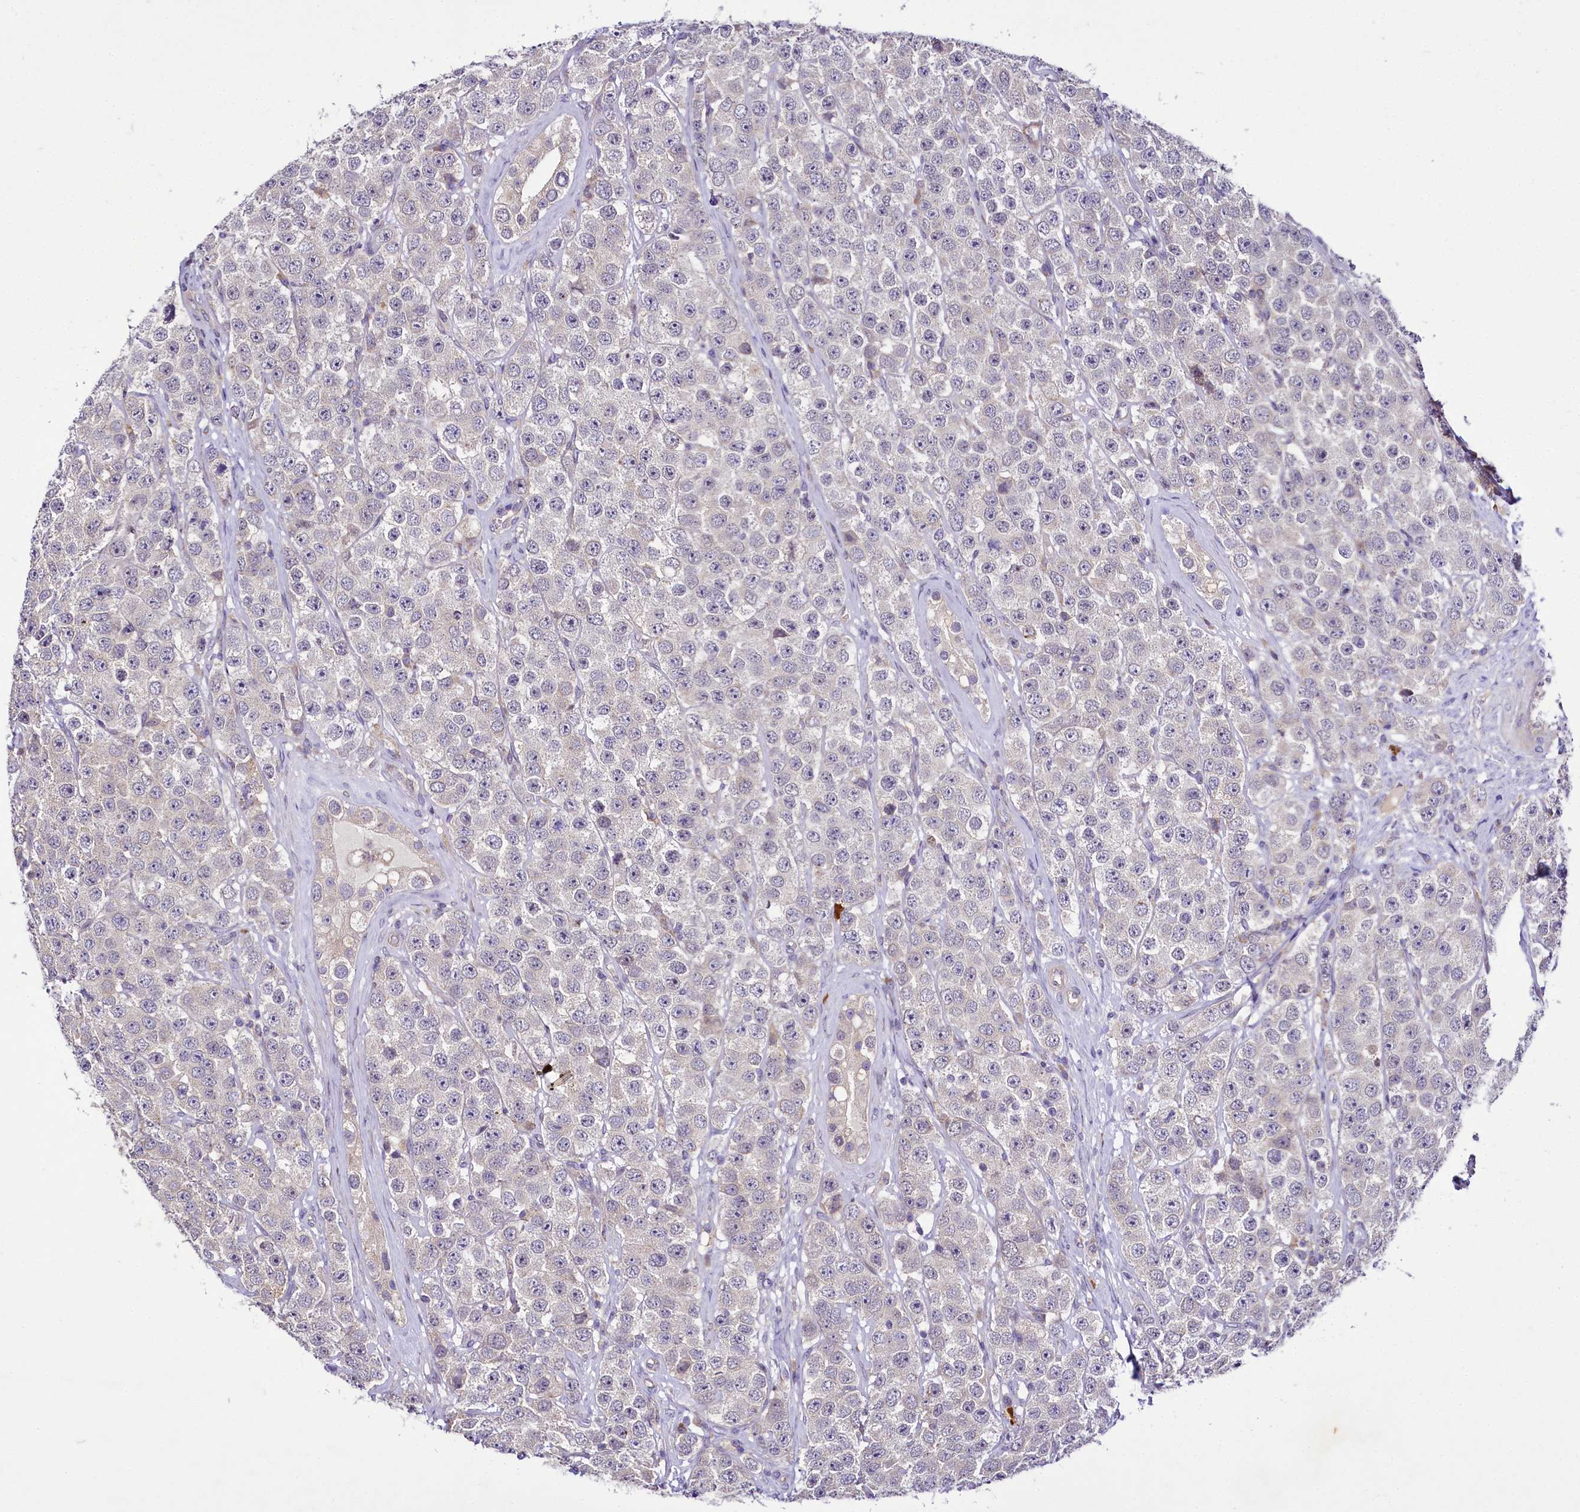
{"staining": {"intensity": "negative", "quantity": "none", "location": "none"}, "tissue": "testis cancer", "cell_type": "Tumor cells", "image_type": "cancer", "snomed": [{"axis": "morphology", "description": "Seminoma, NOS"}, {"axis": "topography", "description": "Testis"}], "caption": "Immunohistochemistry image of neoplastic tissue: testis cancer stained with DAB displays no significant protein positivity in tumor cells.", "gene": "ZC3H12C", "patient": {"sex": "male", "age": 28}}